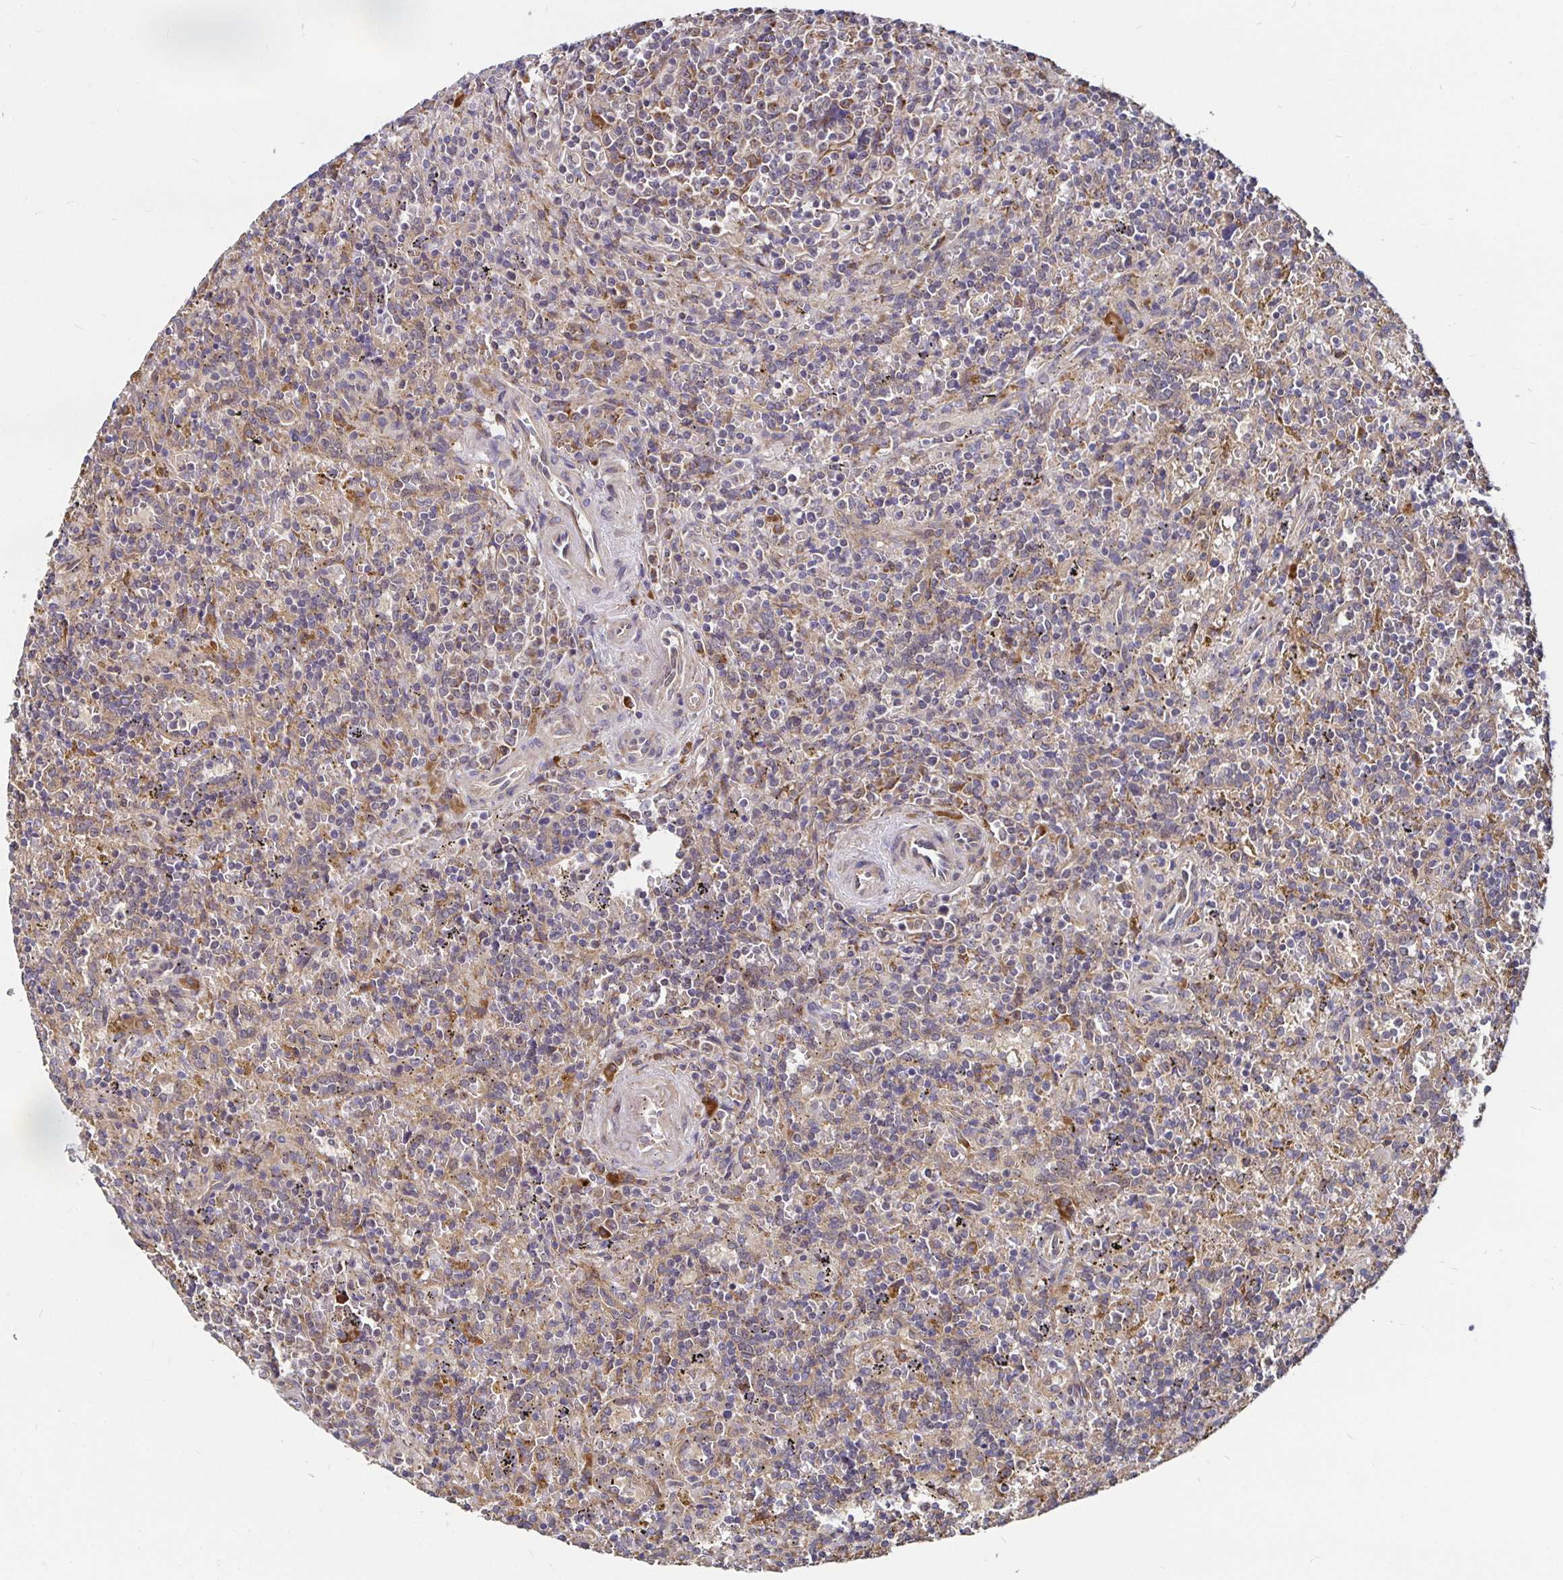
{"staining": {"intensity": "weak", "quantity": "25%-75%", "location": "cytoplasmic/membranous"}, "tissue": "lymphoma", "cell_type": "Tumor cells", "image_type": "cancer", "snomed": [{"axis": "morphology", "description": "Malignant lymphoma, non-Hodgkin's type, Low grade"}, {"axis": "topography", "description": "Spleen"}], "caption": "The immunohistochemical stain shows weak cytoplasmic/membranous expression in tumor cells of low-grade malignant lymphoma, non-Hodgkin's type tissue.", "gene": "MLST8", "patient": {"sex": "male", "age": 67}}